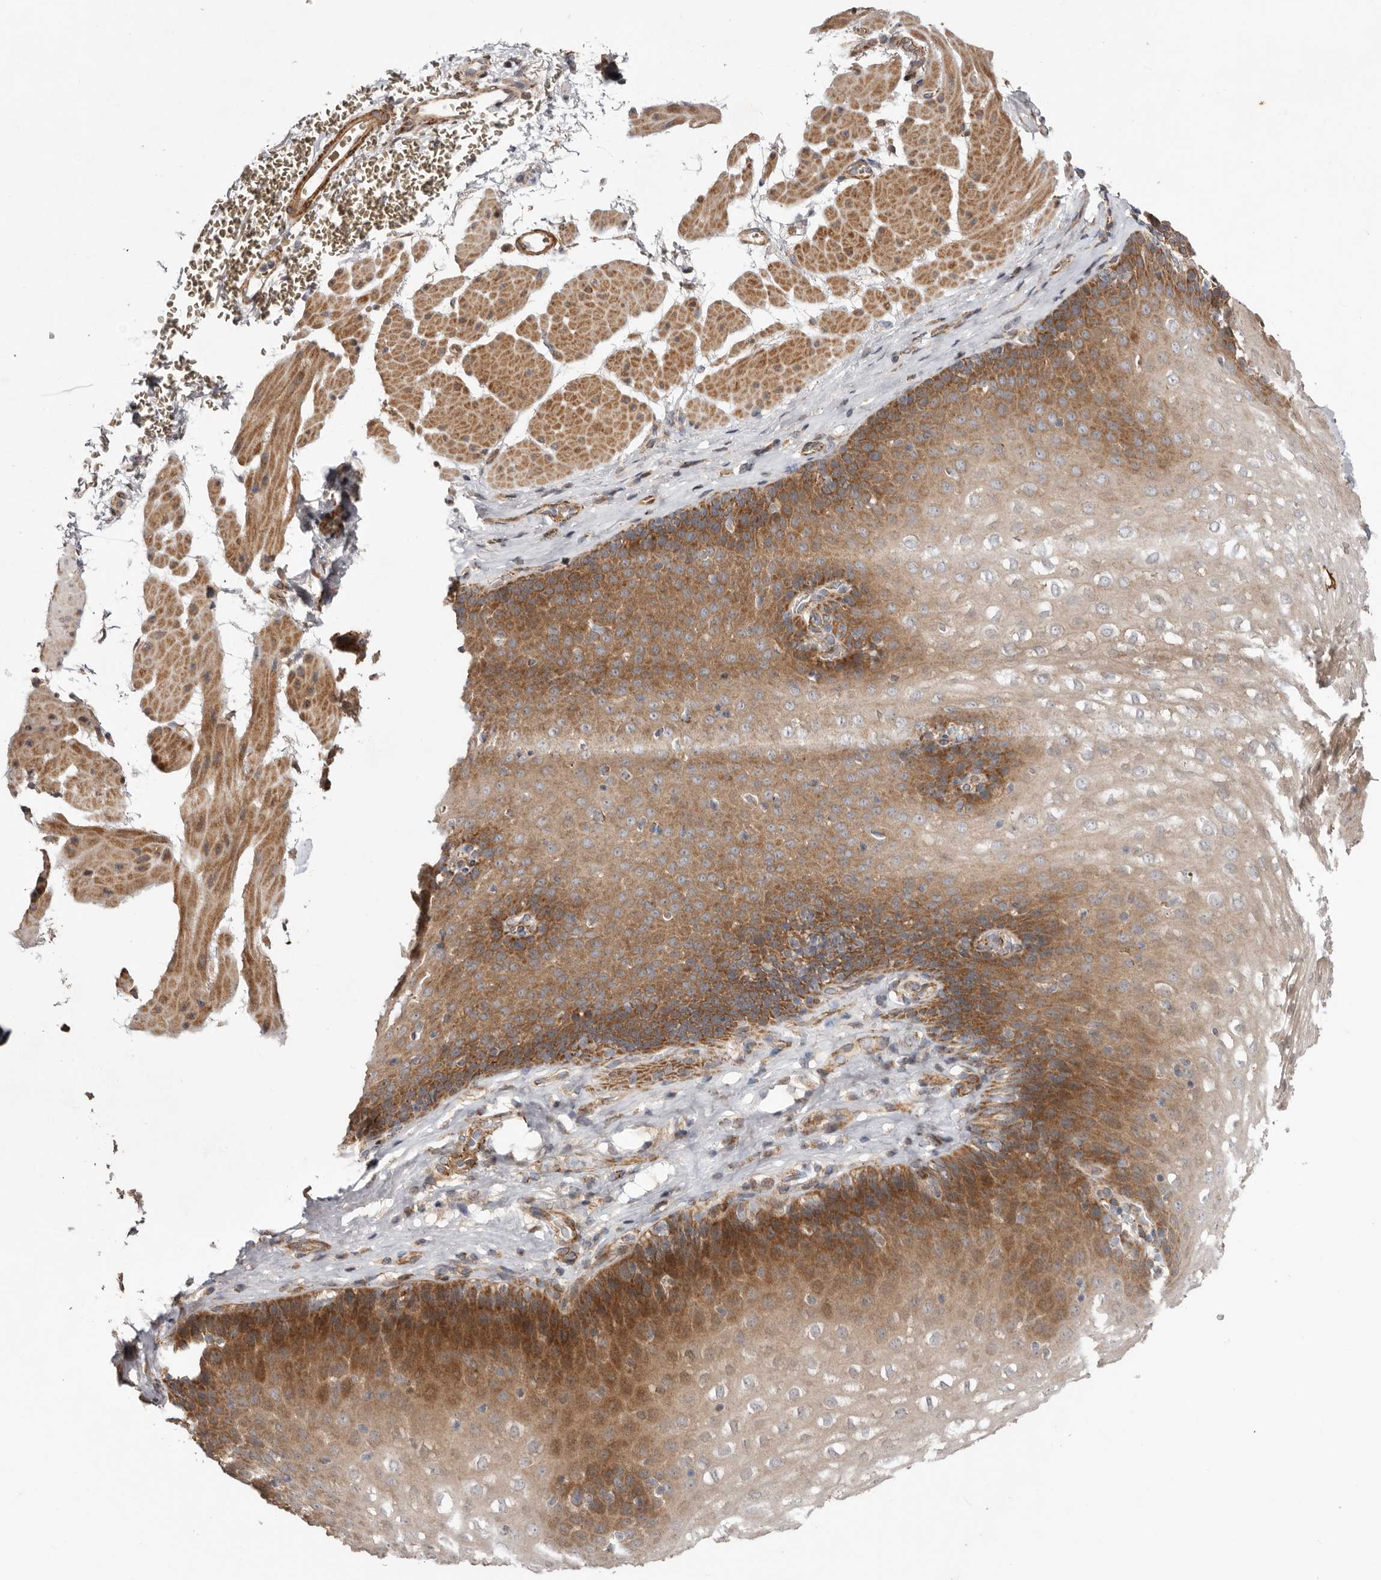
{"staining": {"intensity": "moderate", "quantity": ">75%", "location": "cytoplasmic/membranous"}, "tissue": "esophagus", "cell_type": "Squamous epithelial cells", "image_type": "normal", "snomed": [{"axis": "morphology", "description": "Normal tissue, NOS"}, {"axis": "topography", "description": "Esophagus"}], "caption": "Protein staining of benign esophagus exhibits moderate cytoplasmic/membranous staining in approximately >75% of squamous epithelial cells. The staining was performed using DAB (3,3'-diaminobenzidine) to visualize the protein expression in brown, while the nuclei were stained in blue with hematoxylin (Magnification: 20x).", "gene": "PROKR1", "patient": {"sex": "female", "age": 66}}